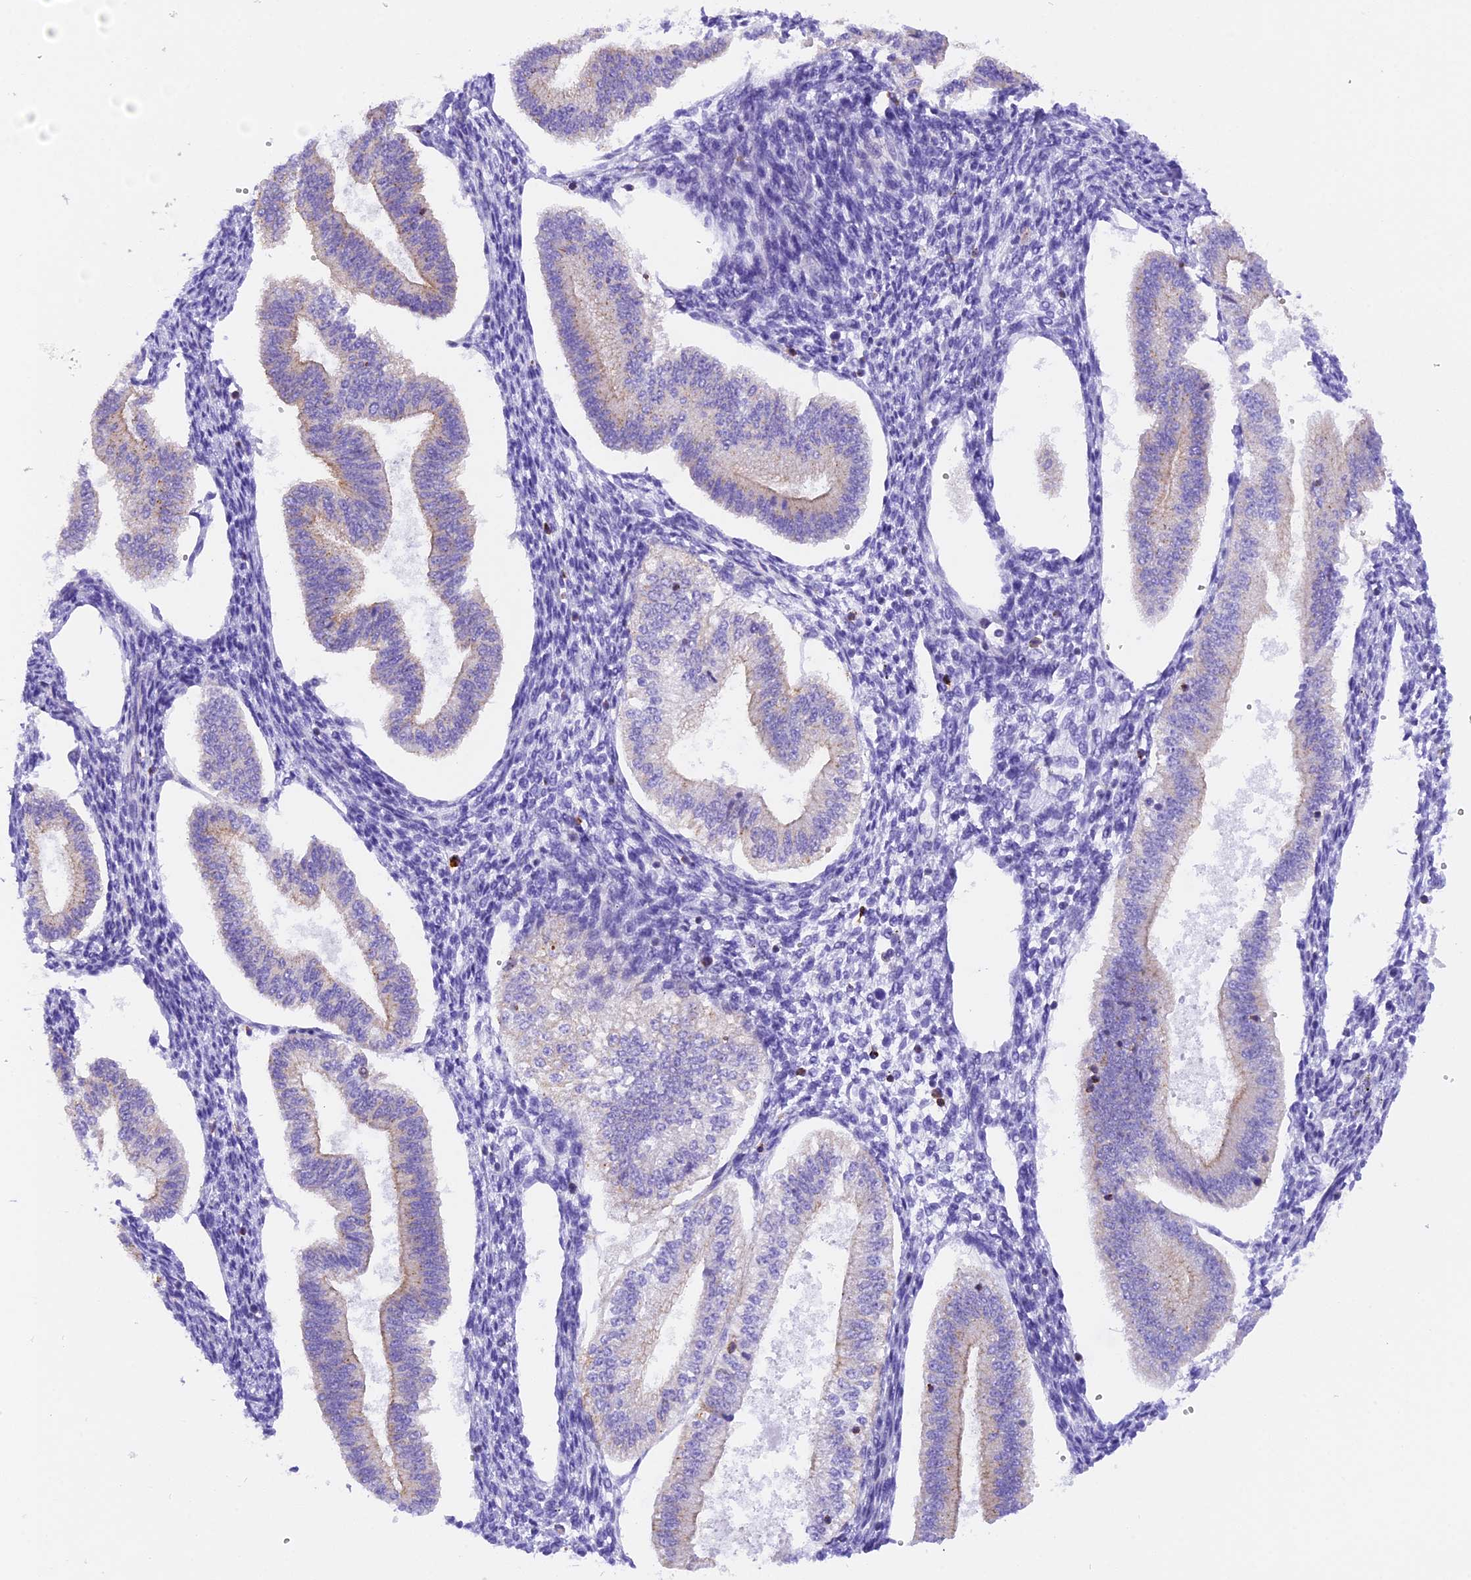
{"staining": {"intensity": "negative", "quantity": "none", "location": "none"}, "tissue": "endometrium", "cell_type": "Cells in endometrial stroma", "image_type": "normal", "snomed": [{"axis": "morphology", "description": "Normal tissue, NOS"}, {"axis": "topography", "description": "Endometrium"}], "caption": "Cells in endometrial stroma show no significant protein staining in unremarkable endometrium. Nuclei are stained in blue.", "gene": "FAM193A", "patient": {"sex": "female", "age": 34}}